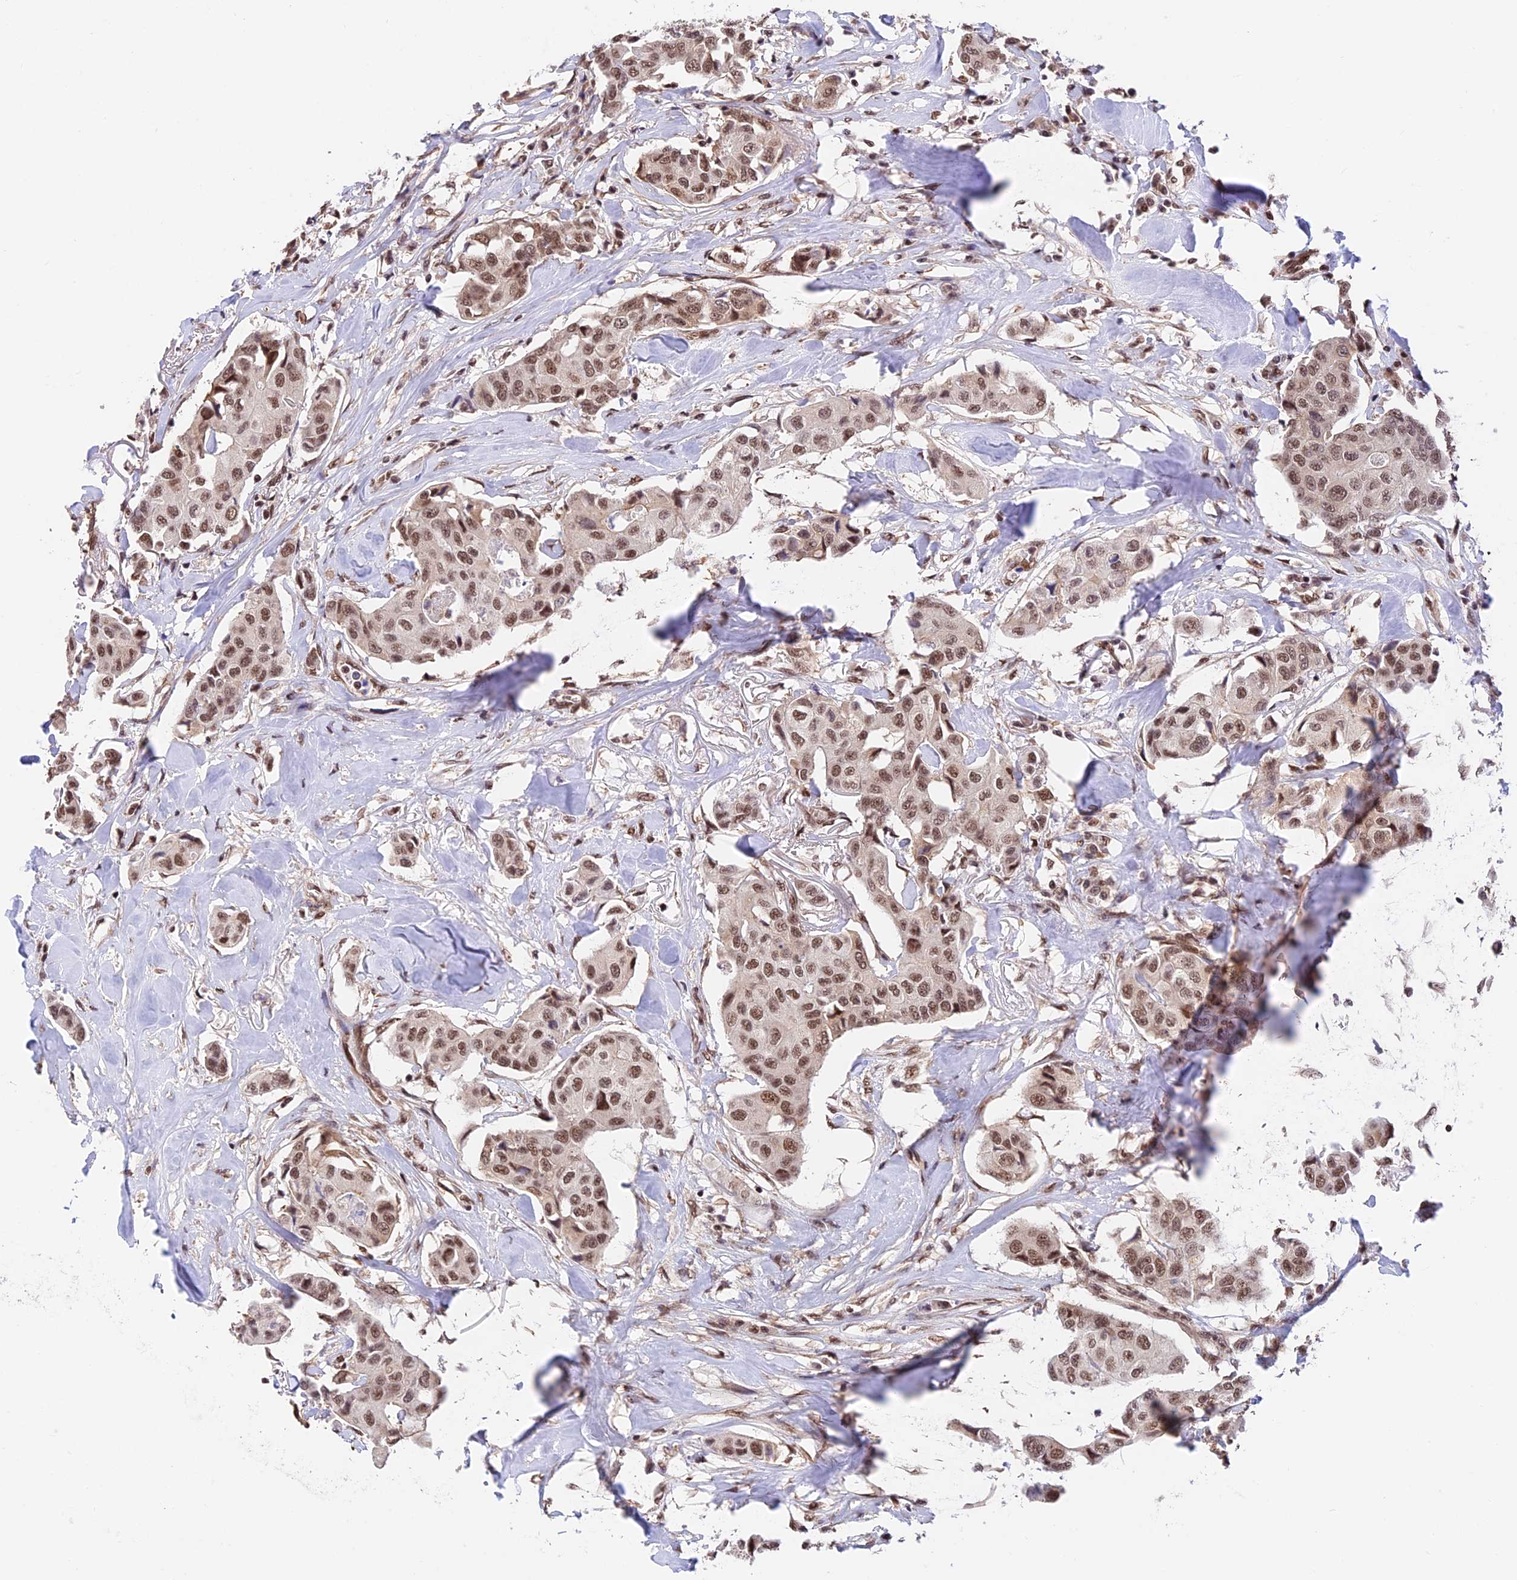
{"staining": {"intensity": "moderate", "quantity": ">75%", "location": "nuclear"}, "tissue": "breast cancer", "cell_type": "Tumor cells", "image_type": "cancer", "snomed": [{"axis": "morphology", "description": "Duct carcinoma"}, {"axis": "topography", "description": "Breast"}], "caption": "Protein expression analysis of human breast cancer reveals moderate nuclear expression in approximately >75% of tumor cells. (DAB (3,3'-diaminobenzidine) IHC, brown staining for protein, blue staining for nuclei).", "gene": "RBM42", "patient": {"sex": "female", "age": 80}}